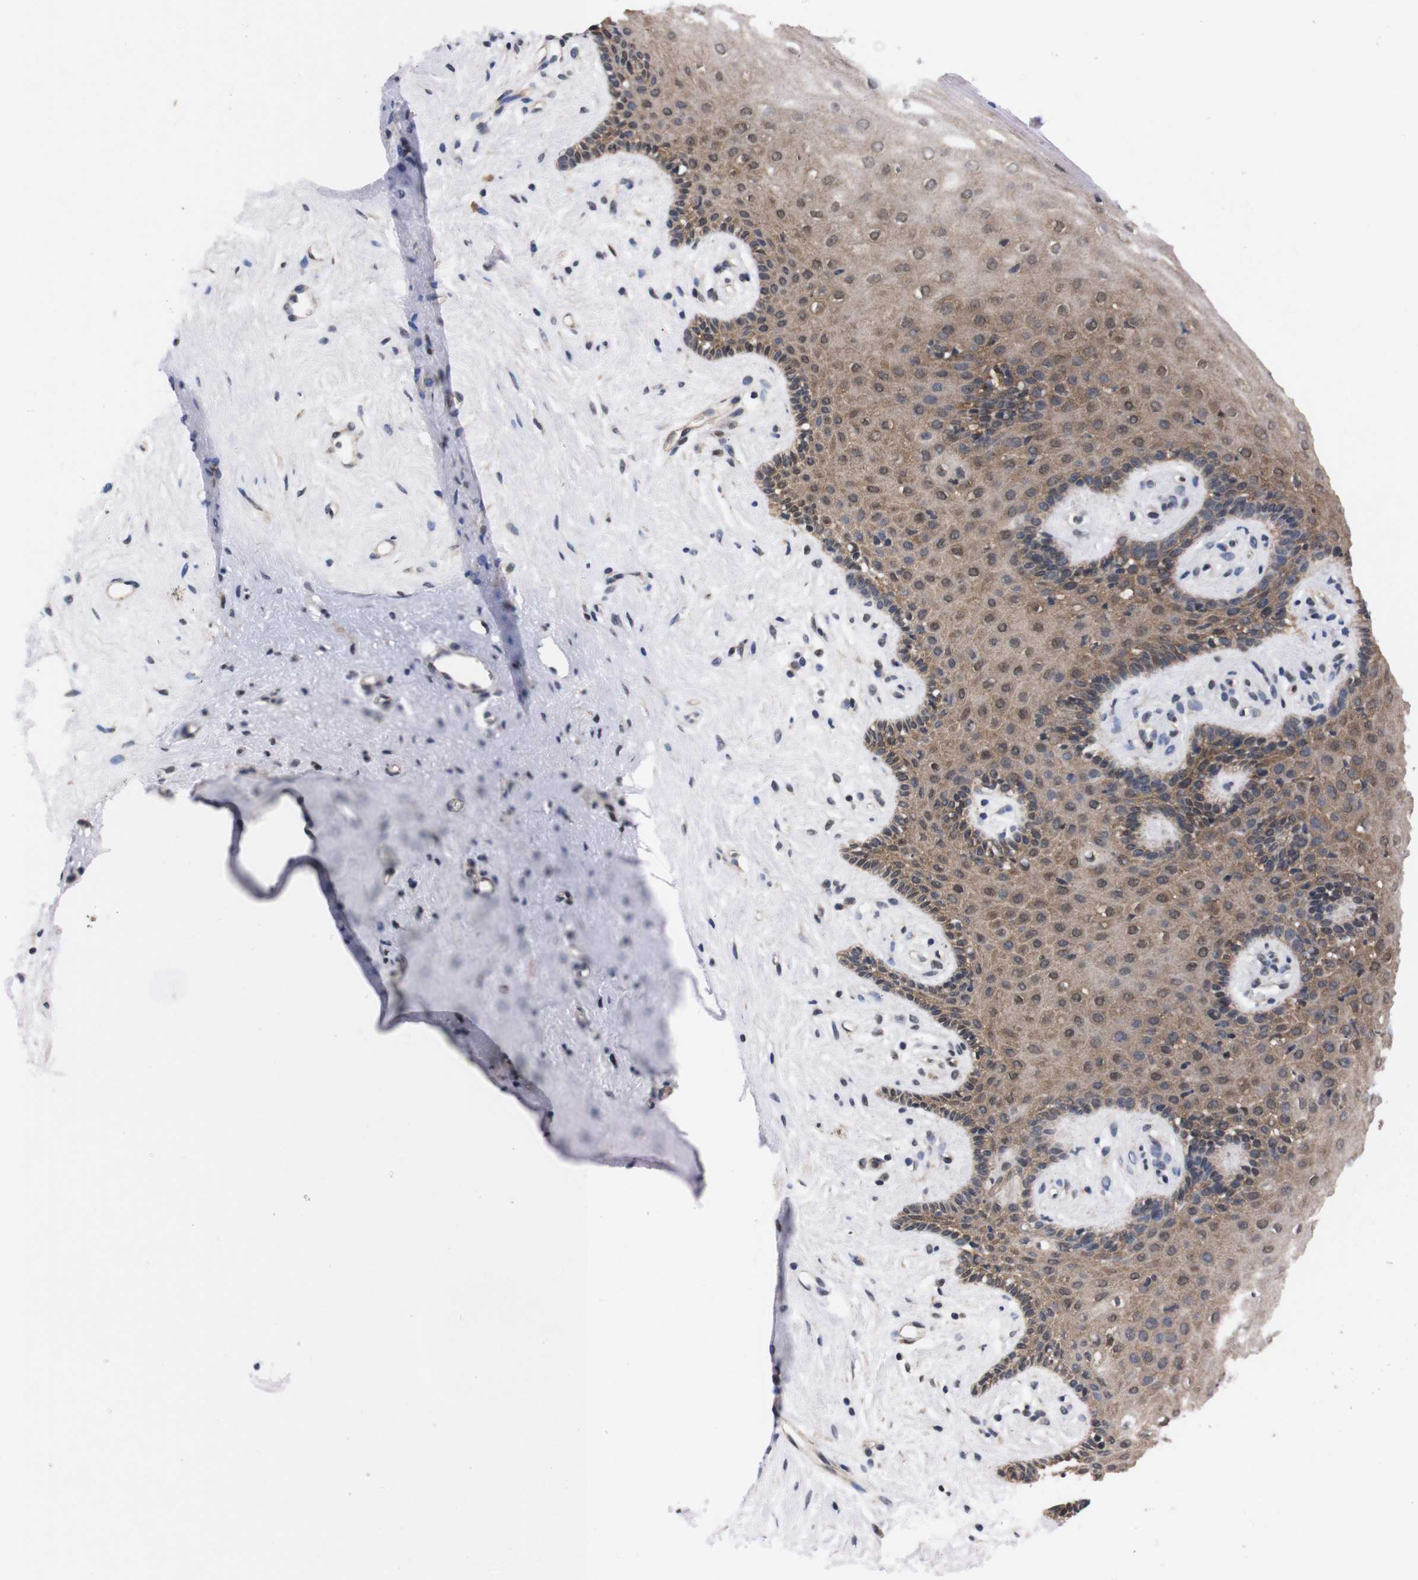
{"staining": {"intensity": "moderate", "quantity": "25%-75%", "location": "cytoplasmic/membranous,nuclear"}, "tissue": "vagina", "cell_type": "Squamous epithelial cells", "image_type": "normal", "snomed": [{"axis": "morphology", "description": "Normal tissue, NOS"}, {"axis": "topography", "description": "Vagina"}], "caption": "Brown immunohistochemical staining in benign human vagina shows moderate cytoplasmic/membranous,nuclear expression in approximately 25%-75% of squamous epithelial cells.", "gene": "UBQLN2", "patient": {"sex": "female", "age": 44}}